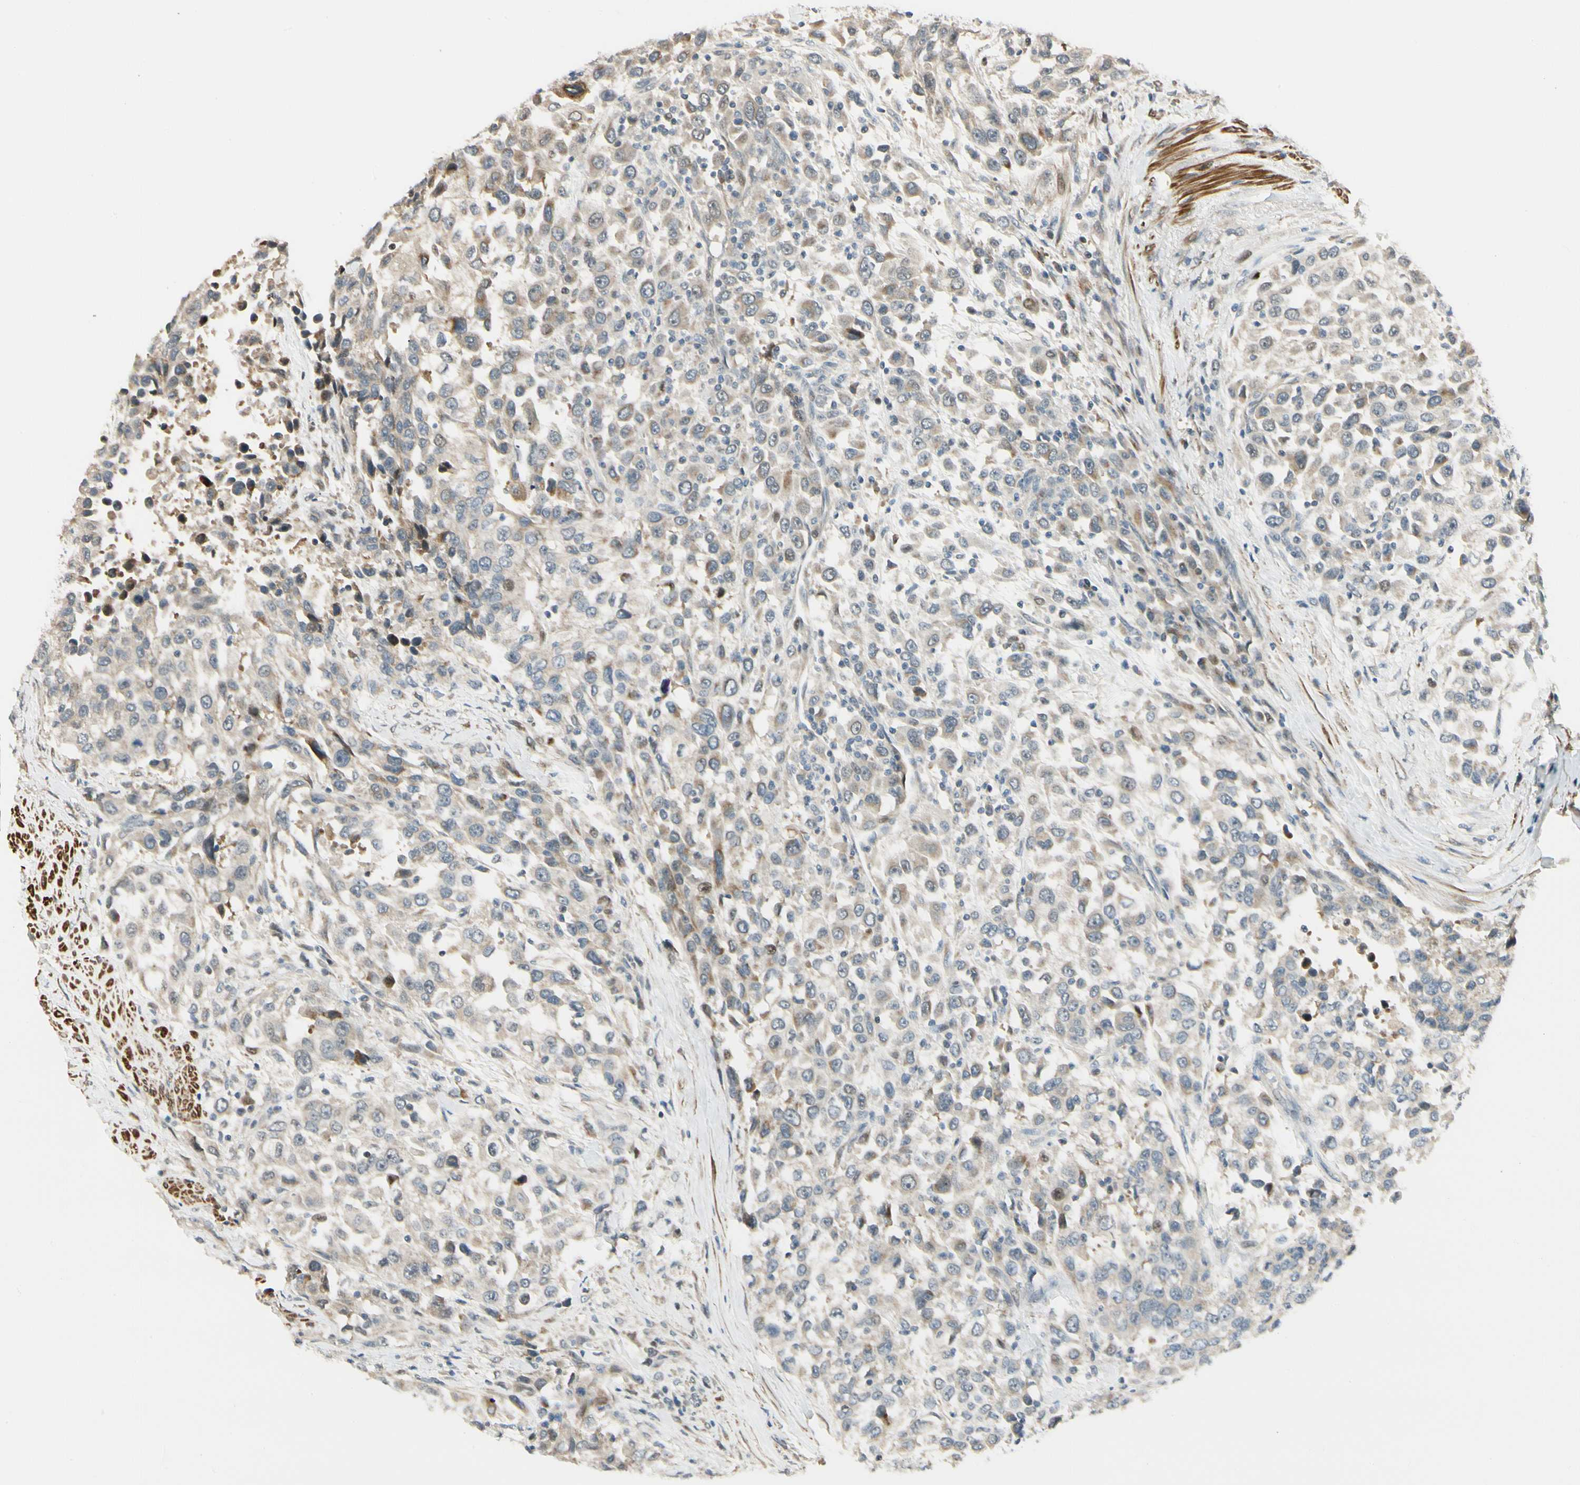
{"staining": {"intensity": "weak", "quantity": ">75%", "location": "cytoplasmic/membranous"}, "tissue": "urothelial cancer", "cell_type": "Tumor cells", "image_type": "cancer", "snomed": [{"axis": "morphology", "description": "Urothelial carcinoma, High grade"}, {"axis": "topography", "description": "Urinary bladder"}], "caption": "Weak cytoplasmic/membranous staining for a protein is seen in about >75% of tumor cells of urothelial carcinoma (high-grade) using immunohistochemistry.", "gene": "P4HA3", "patient": {"sex": "female", "age": 80}}